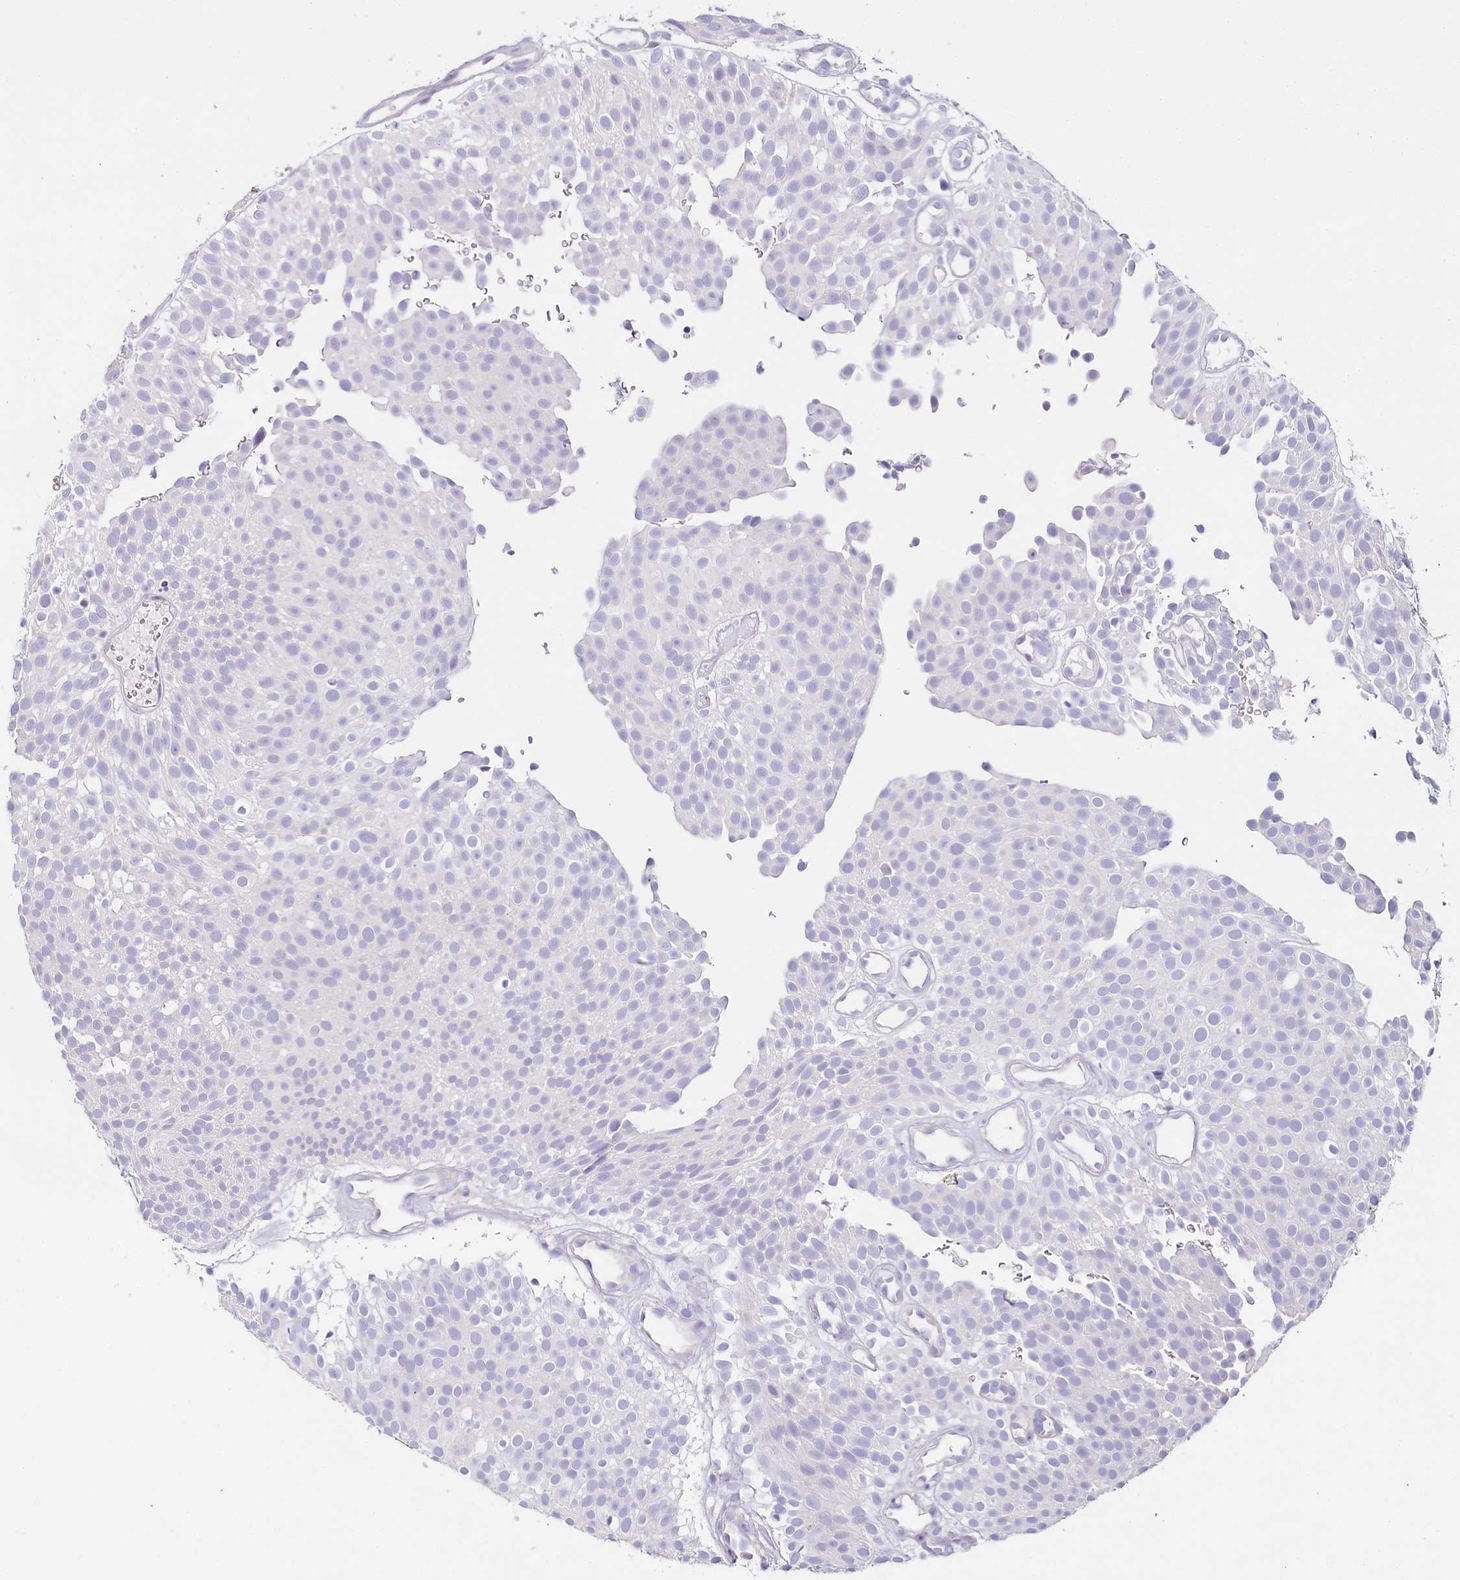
{"staining": {"intensity": "negative", "quantity": "none", "location": "none"}, "tissue": "urothelial cancer", "cell_type": "Tumor cells", "image_type": "cancer", "snomed": [{"axis": "morphology", "description": "Urothelial carcinoma, Low grade"}, {"axis": "topography", "description": "Urinary bladder"}], "caption": "IHC micrograph of human low-grade urothelial carcinoma stained for a protein (brown), which shows no positivity in tumor cells. (Brightfield microscopy of DAB (3,3'-diaminobenzidine) IHC at high magnification).", "gene": "HPD", "patient": {"sex": "male", "age": 78}}